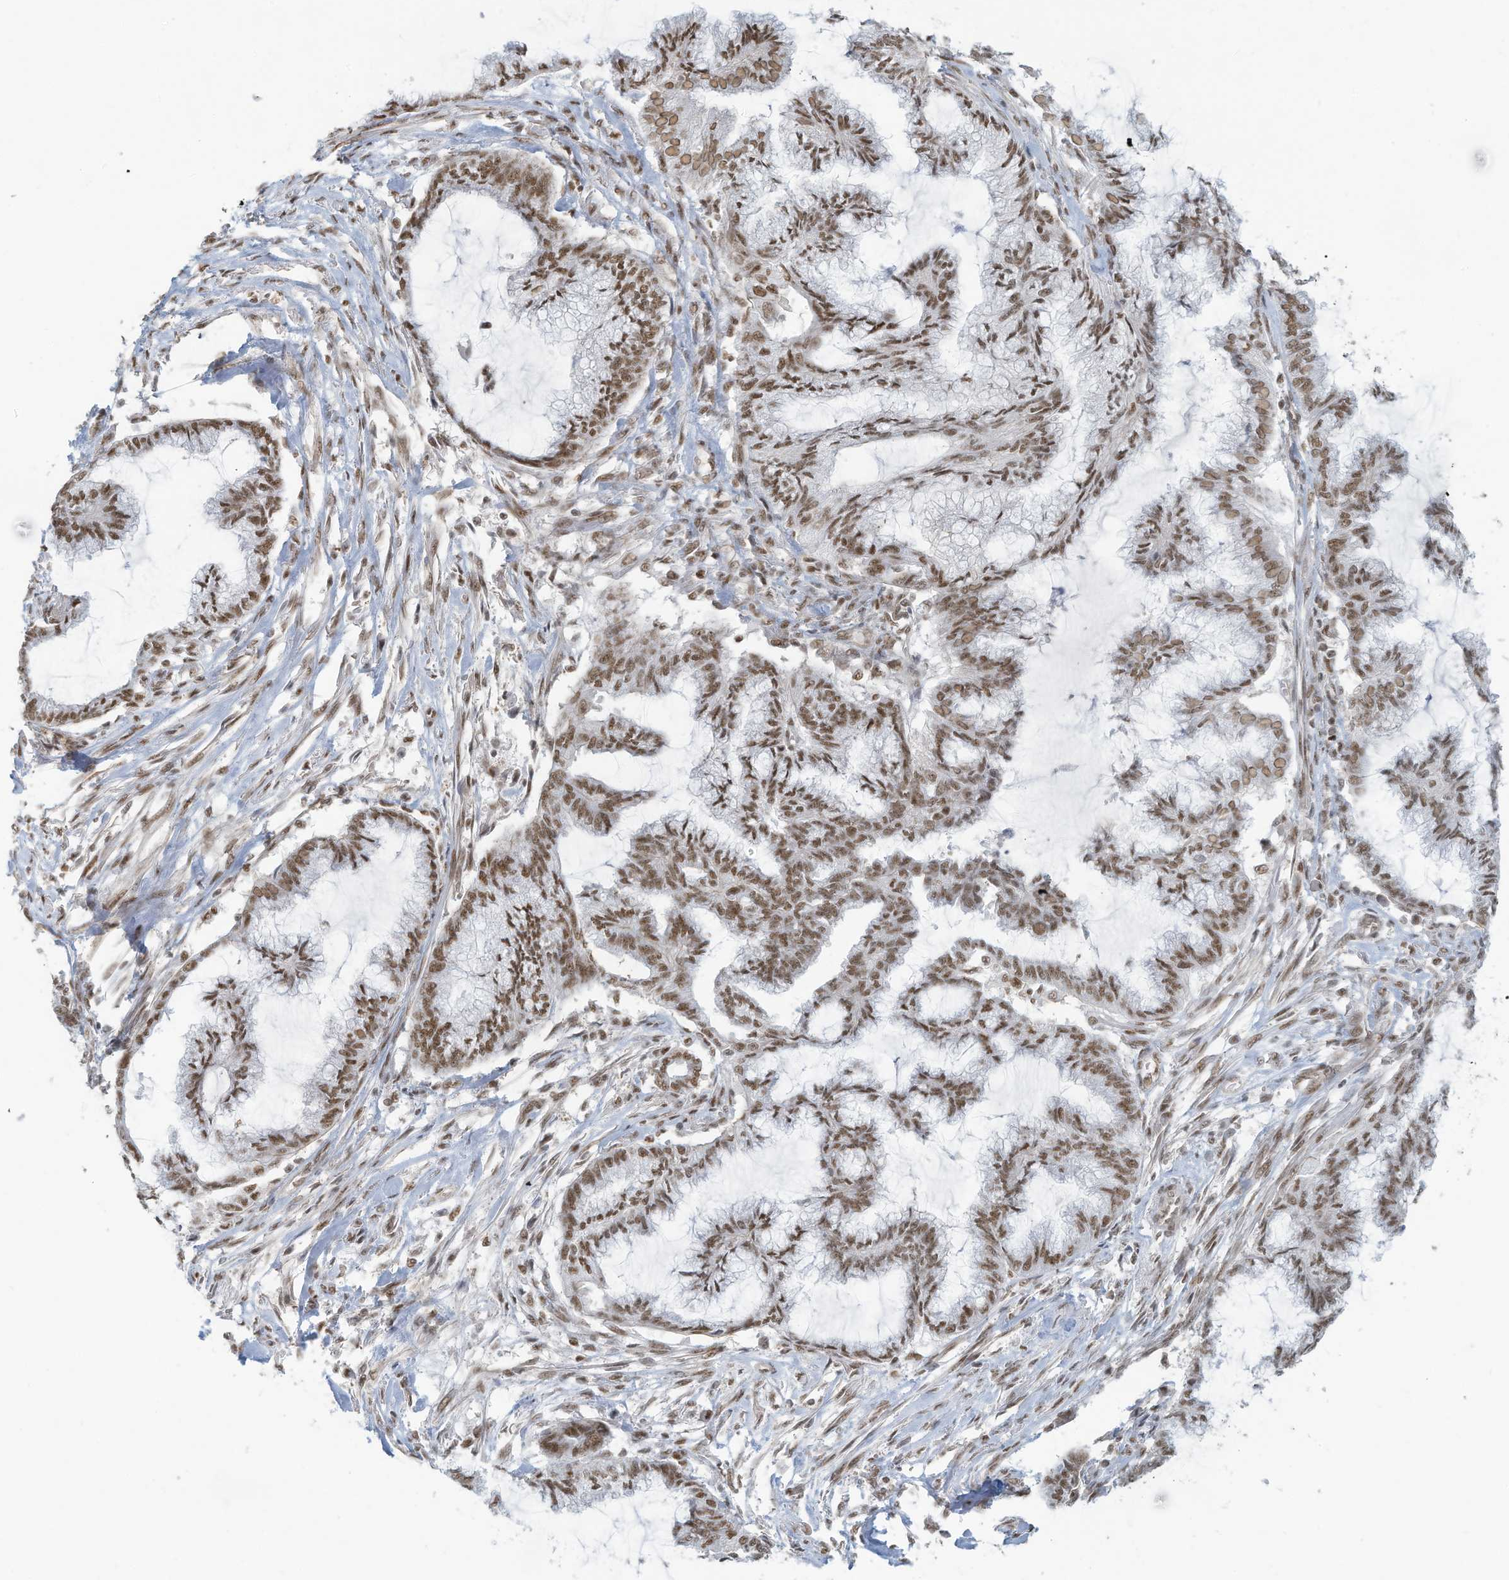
{"staining": {"intensity": "moderate", "quantity": ">75%", "location": "nuclear"}, "tissue": "endometrial cancer", "cell_type": "Tumor cells", "image_type": "cancer", "snomed": [{"axis": "morphology", "description": "Adenocarcinoma, NOS"}, {"axis": "topography", "description": "Endometrium"}], "caption": "A brown stain labels moderate nuclear staining of a protein in endometrial cancer (adenocarcinoma) tumor cells.", "gene": "DBR1", "patient": {"sex": "female", "age": 86}}